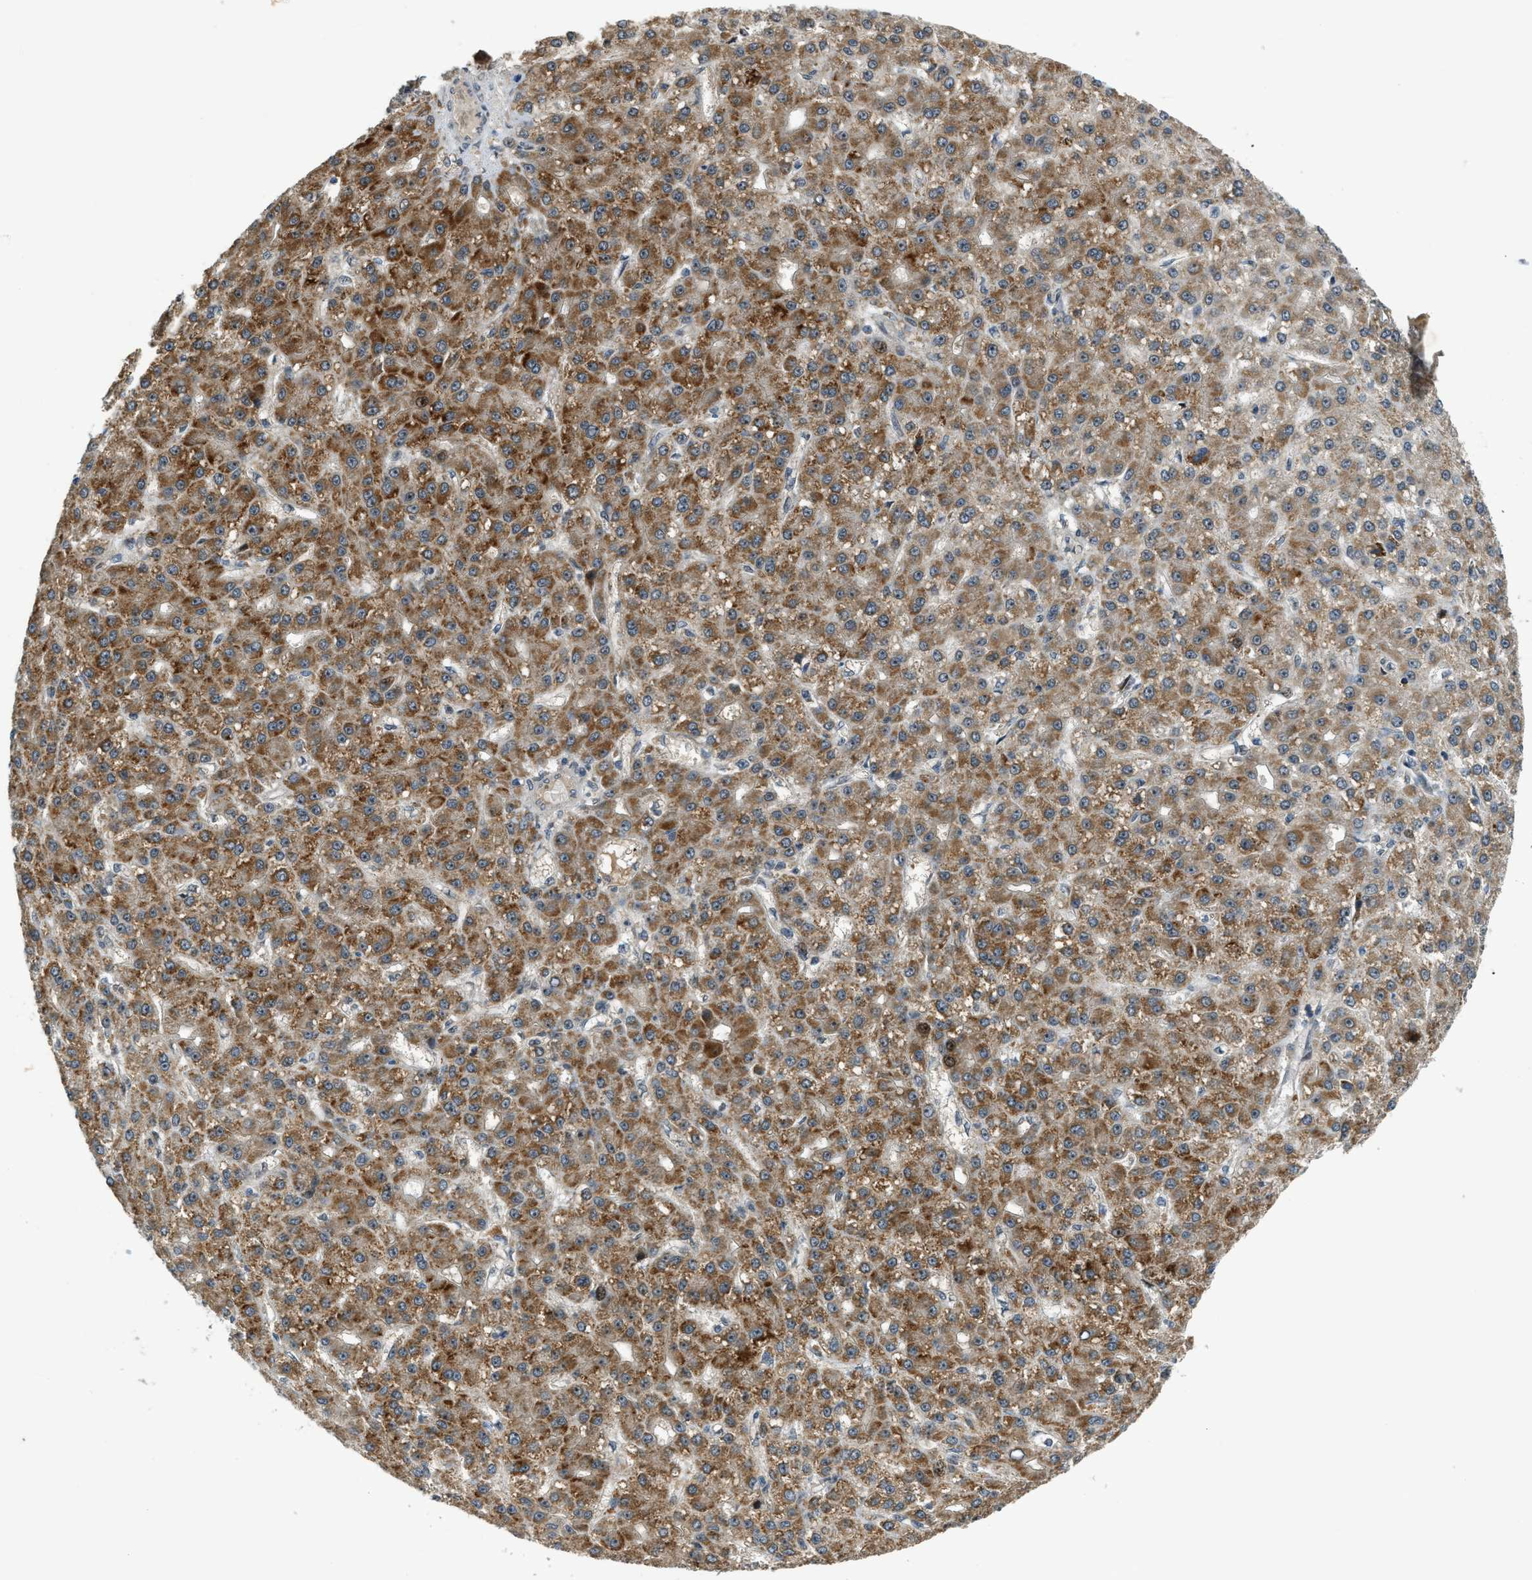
{"staining": {"intensity": "strong", "quantity": "25%-75%", "location": "cytoplasmic/membranous"}, "tissue": "liver cancer", "cell_type": "Tumor cells", "image_type": "cancer", "snomed": [{"axis": "morphology", "description": "Carcinoma, Hepatocellular, NOS"}, {"axis": "topography", "description": "Liver"}], "caption": "Hepatocellular carcinoma (liver) stained with DAB immunohistochemistry exhibits high levels of strong cytoplasmic/membranous expression in about 25%-75% of tumor cells.", "gene": "TRAPPC14", "patient": {"sex": "male", "age": 67}}